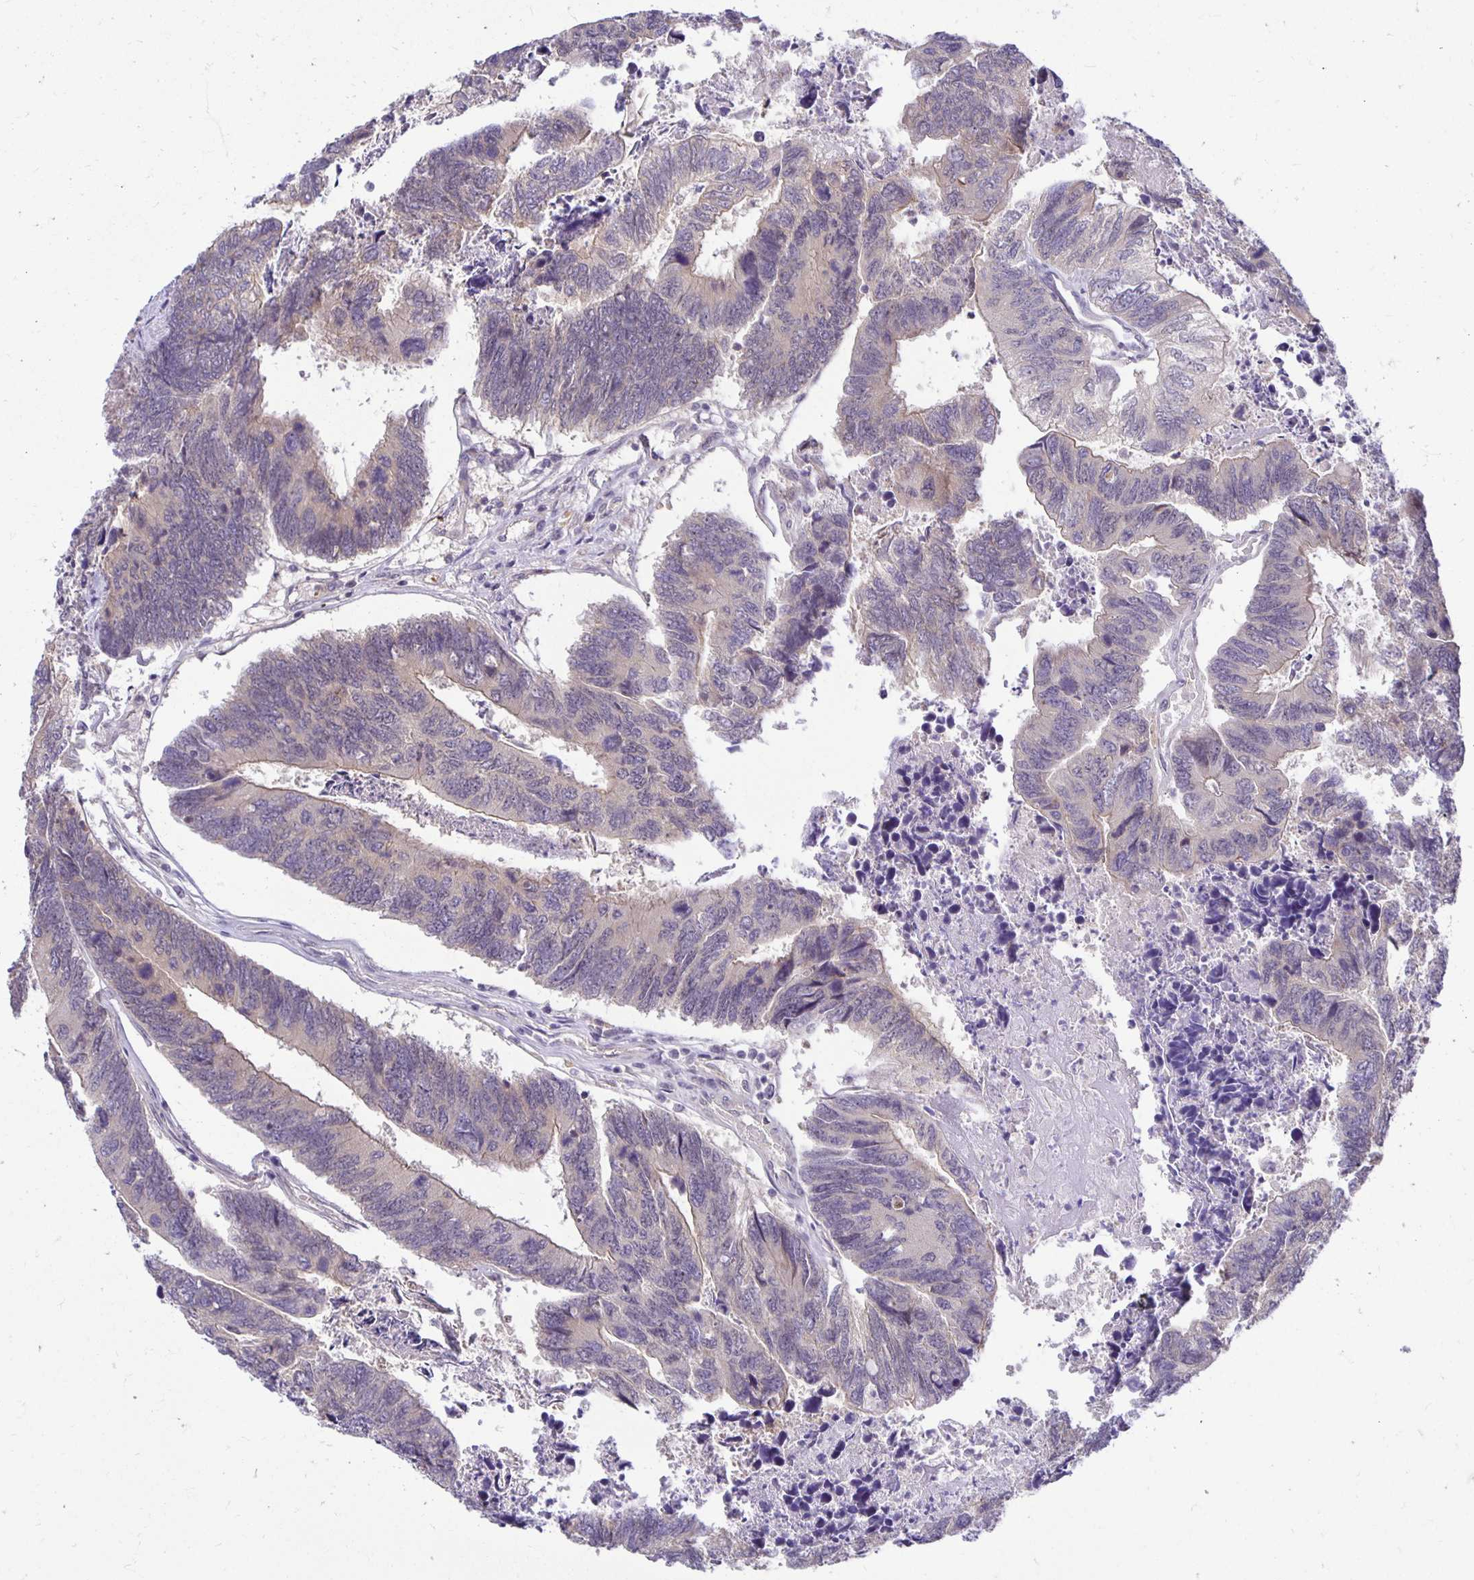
{"staining": {"intensity": "weak", "quantity": "<25%", "location": "cytoplasmic/membranous"}, "tissue": "colorectal cancer", "cell_type": "Tumor cells", "image_type": "cancer", "snomed": [{"axis": "morphology", "description": "Adenocarcinoma, NOS"}, {"axis": "topography", "description": "Colon"}], "caption": "Human colorectal adenocarcinoma stained for a protein using immunohistochemistry shows no staining in tumor cells.", "gene": "MIEN1", "patient": {"sex": "female", "age": 67}}